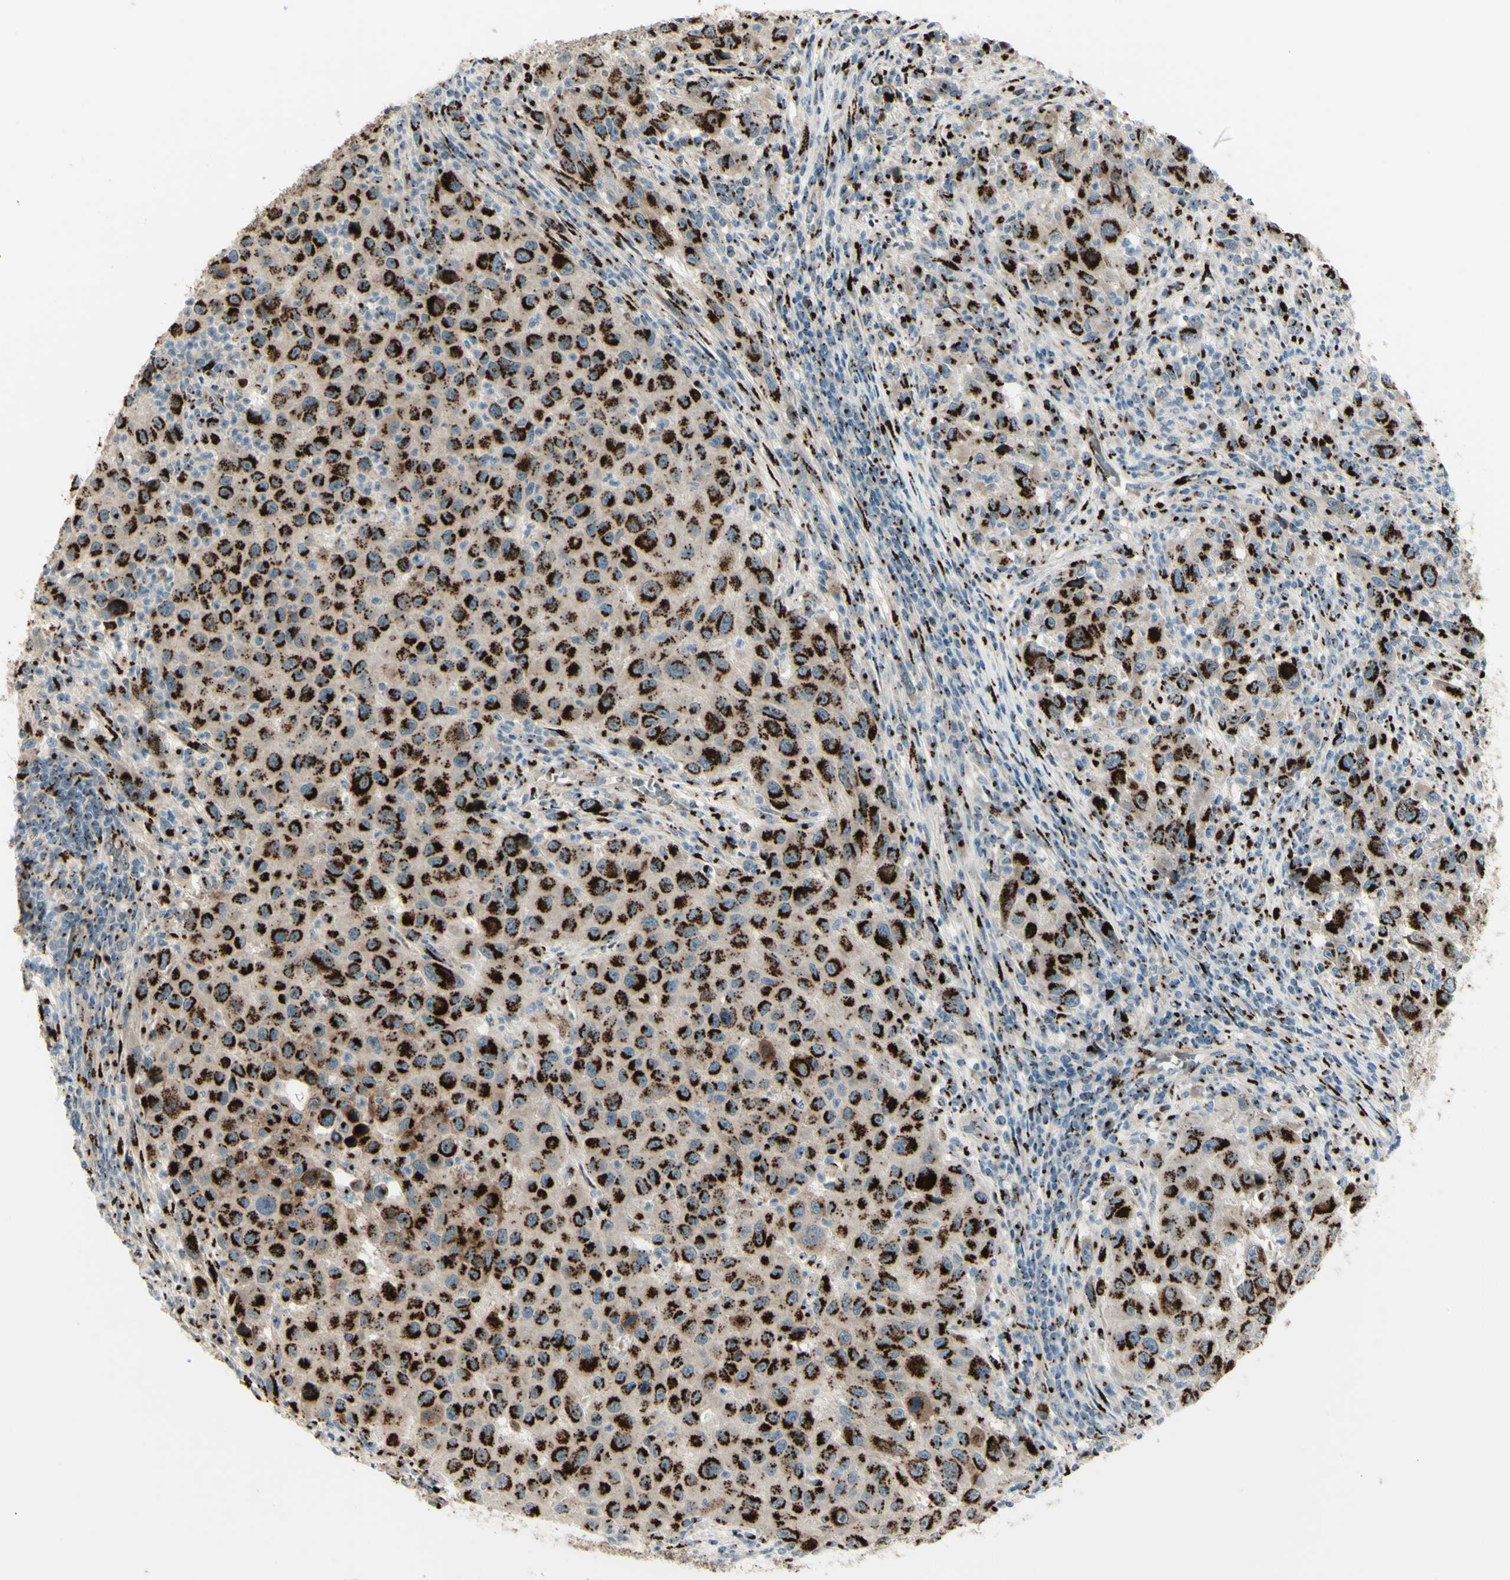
{"staining": {"intensity": "strong", "quantity": ">75%", "location": "cytoplasmic/membranous"}, "tissue": "melanoma", "cell_type": "Tumor cells", "image_type": "cancer", "snomed": [{"axis": "morphology", "description": "Malignant melanoma, Metastatic site"}, {"axis": "topography", "description": "Lymph node"}], "caption": "Tumor cells exhibit strong cytoplasmic/membranous expression in approximately >75% of cells in malignant melanoma (metastatic site). (DAB = brown stain, brightfield microscopy at high magnification).", "gene": "BPNT2", "patient": {"sex": "male", "age": 61}}